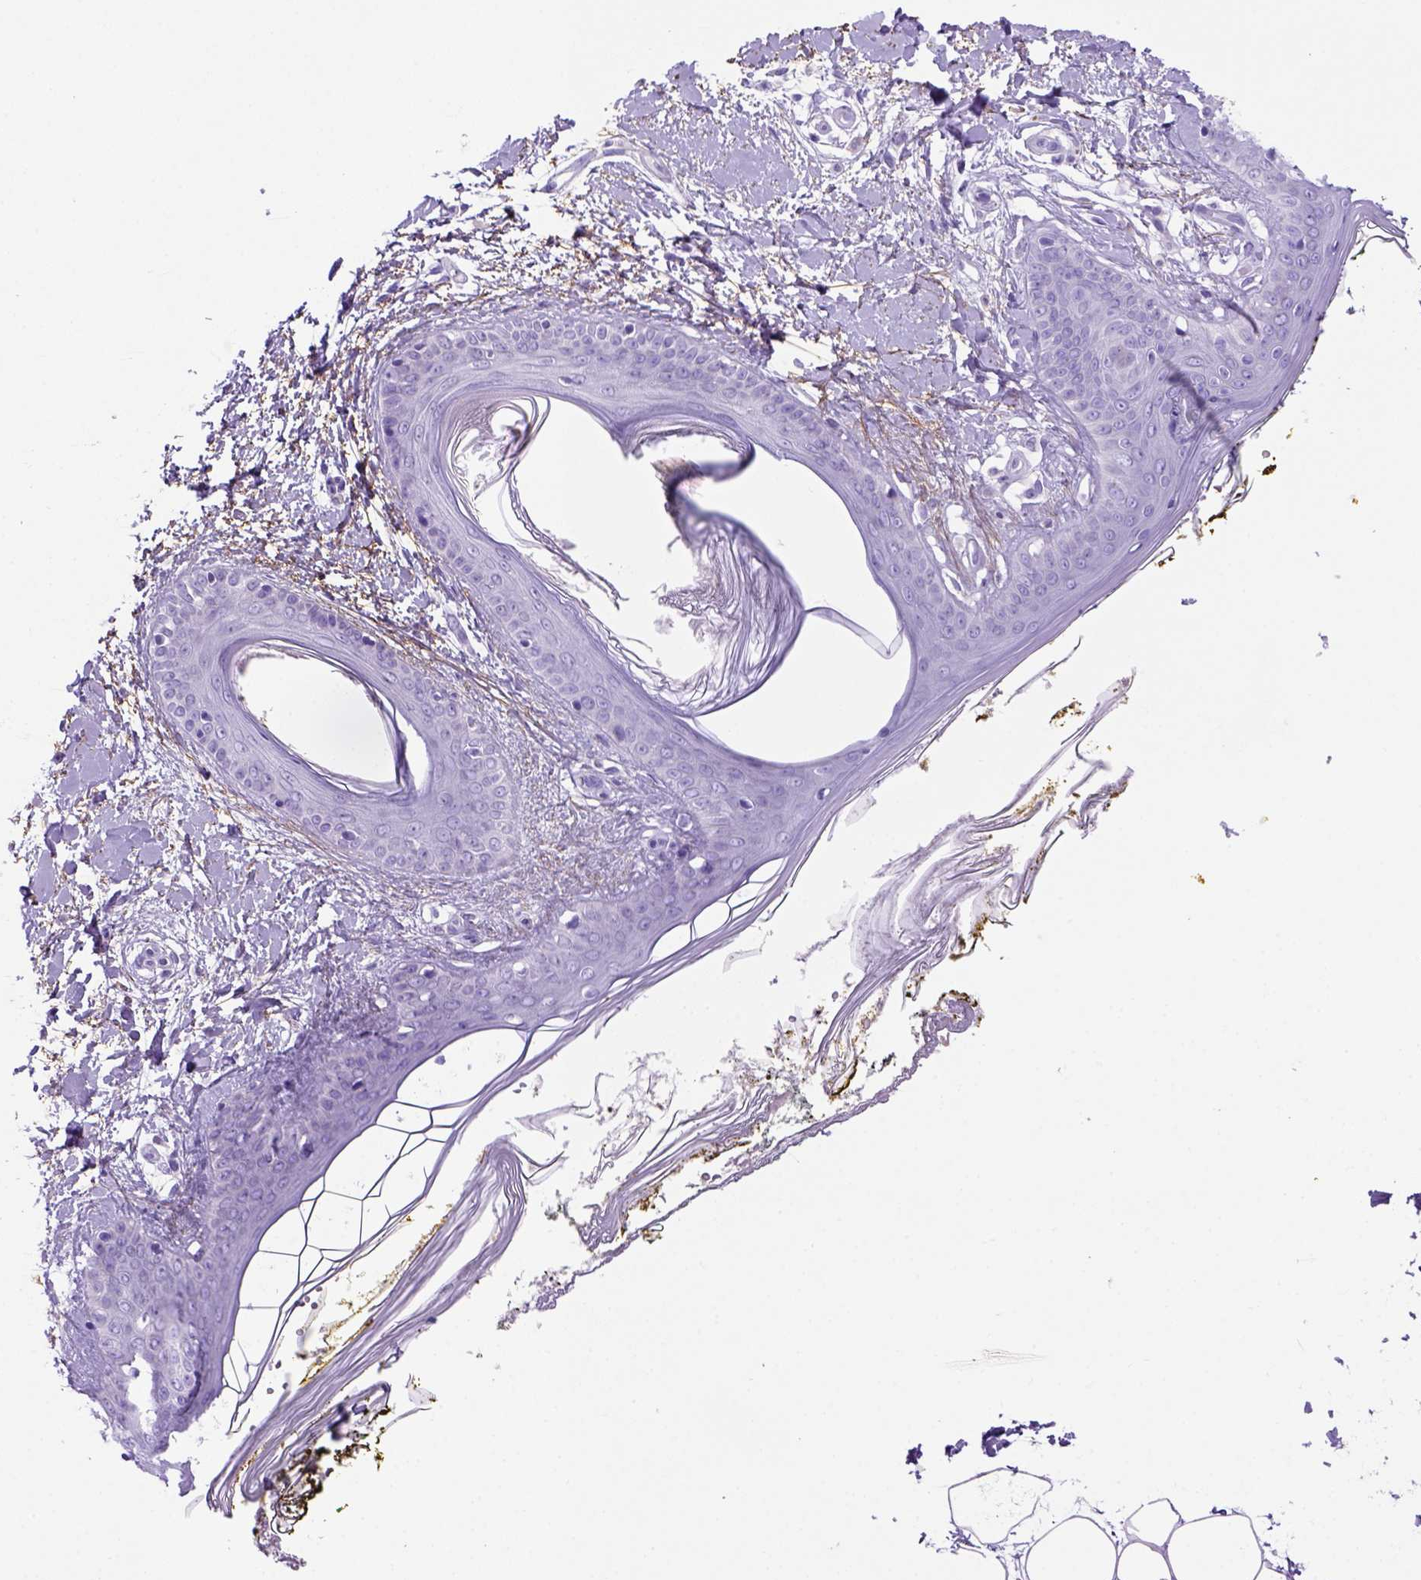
{"staining": {"intensity": "negative", "quantity": "none", "location": "none"}, "tissue": "skin", "cell_type": "Fibroblasts", "image_type": "normal", "snomed": [{"axis": "morphology", "description": "Normal tissue, NOS"}, {"axis": "topography", "description": "Skin"}], "caption": "A high-resolution image shows immunohistochemistry (IHC) staining of benign skin, which exhibits no significant staining in fibroblasts.", "gene": "SIRPD", "patient": {"sex": "female", "age": 34}}